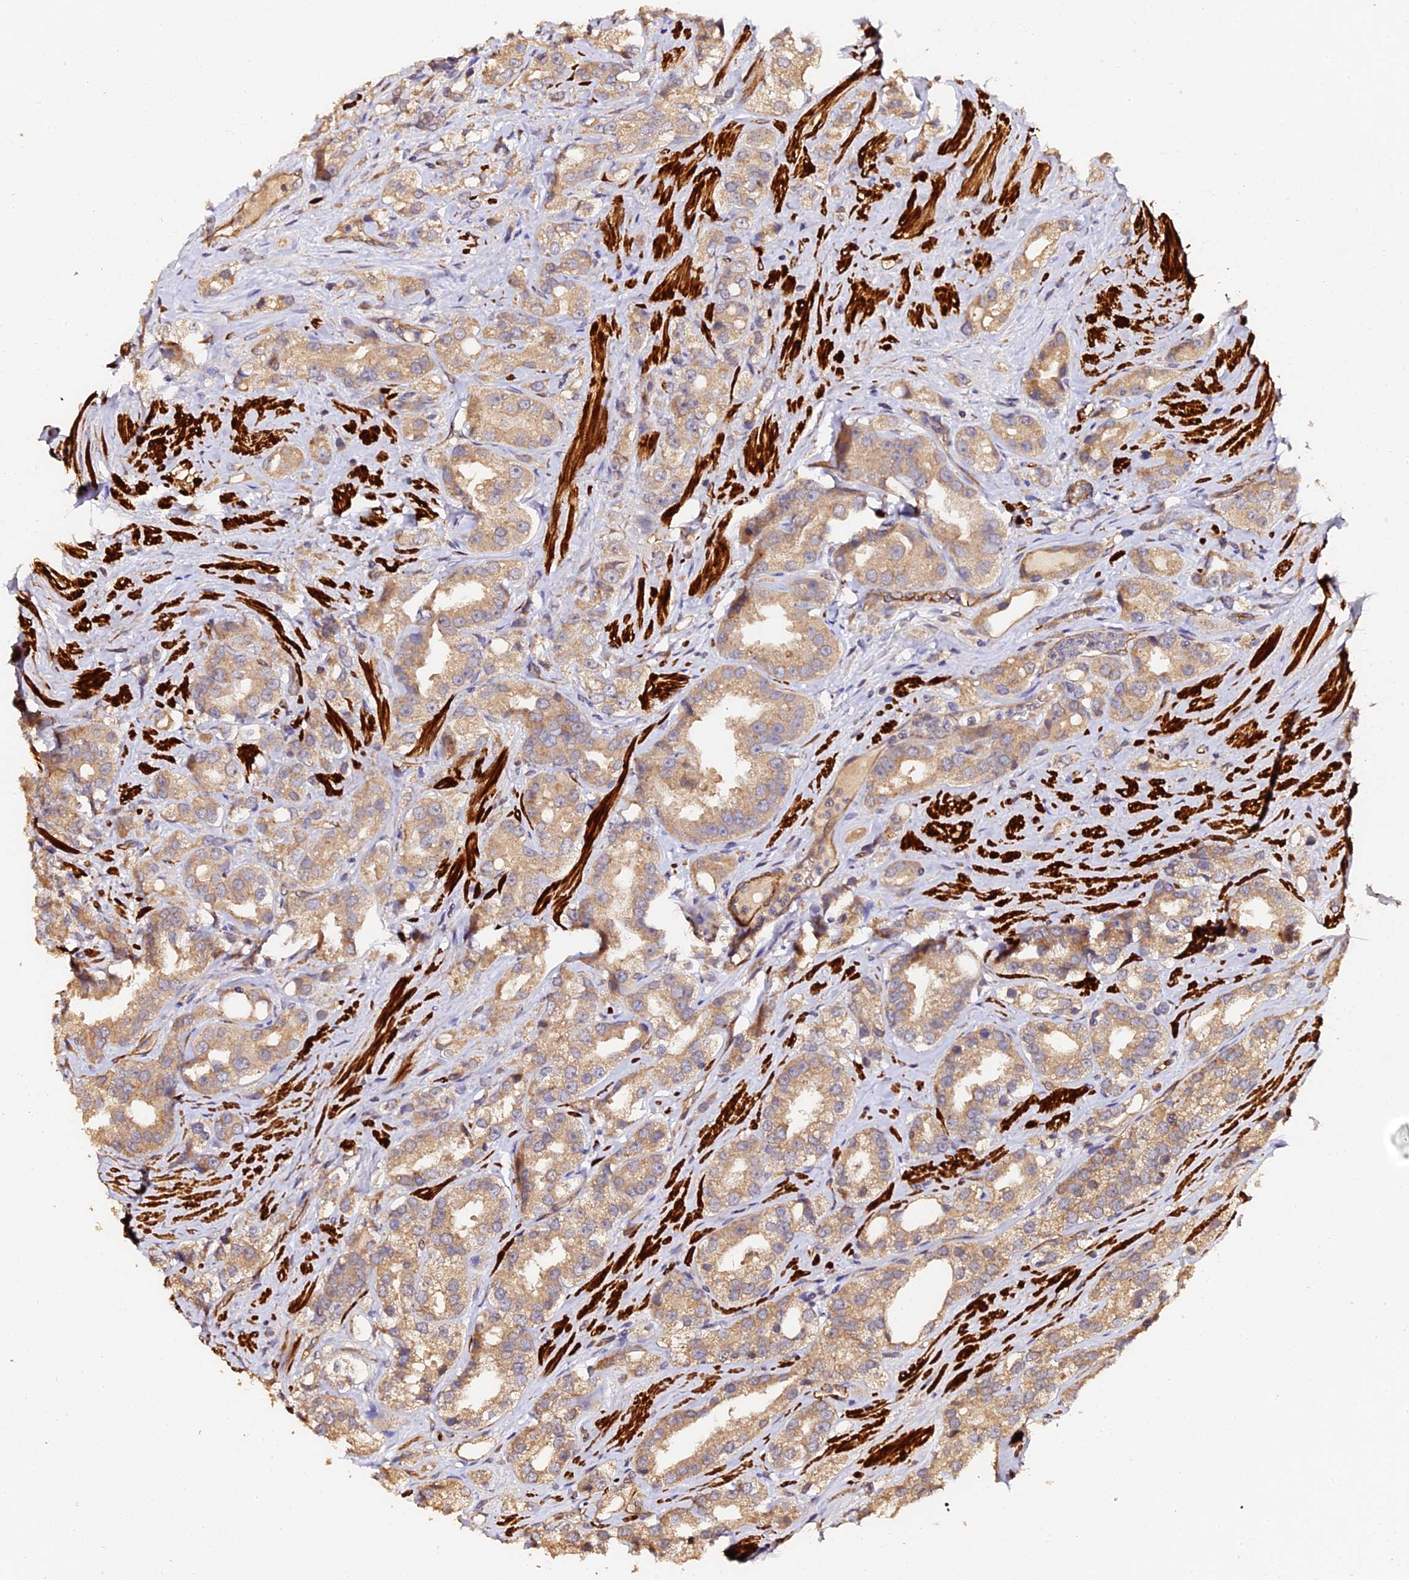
{"staining": {"intensity": "moderate", "quantity": ">75%", "location": "cytoplasmic/membranous"}, "tissue": "prostate cancer", "cell_type": "Tumor cells", "image_type": "cancer", "snomed": [{"axis": "morphology", "description": "Adenocarcinoma, NOS"}, {"axis": "topography", "description": "Prostate"}], "caption": "Moderate cytoplasmic/membranous protein expression is seen in about >75% of tumor cells in prostate cancer (adenocarcinoma). (IHC, brightfield microscopy, high magnification).", "gene": "TDO2", "patient": {"sex": "male", "age": 79}}